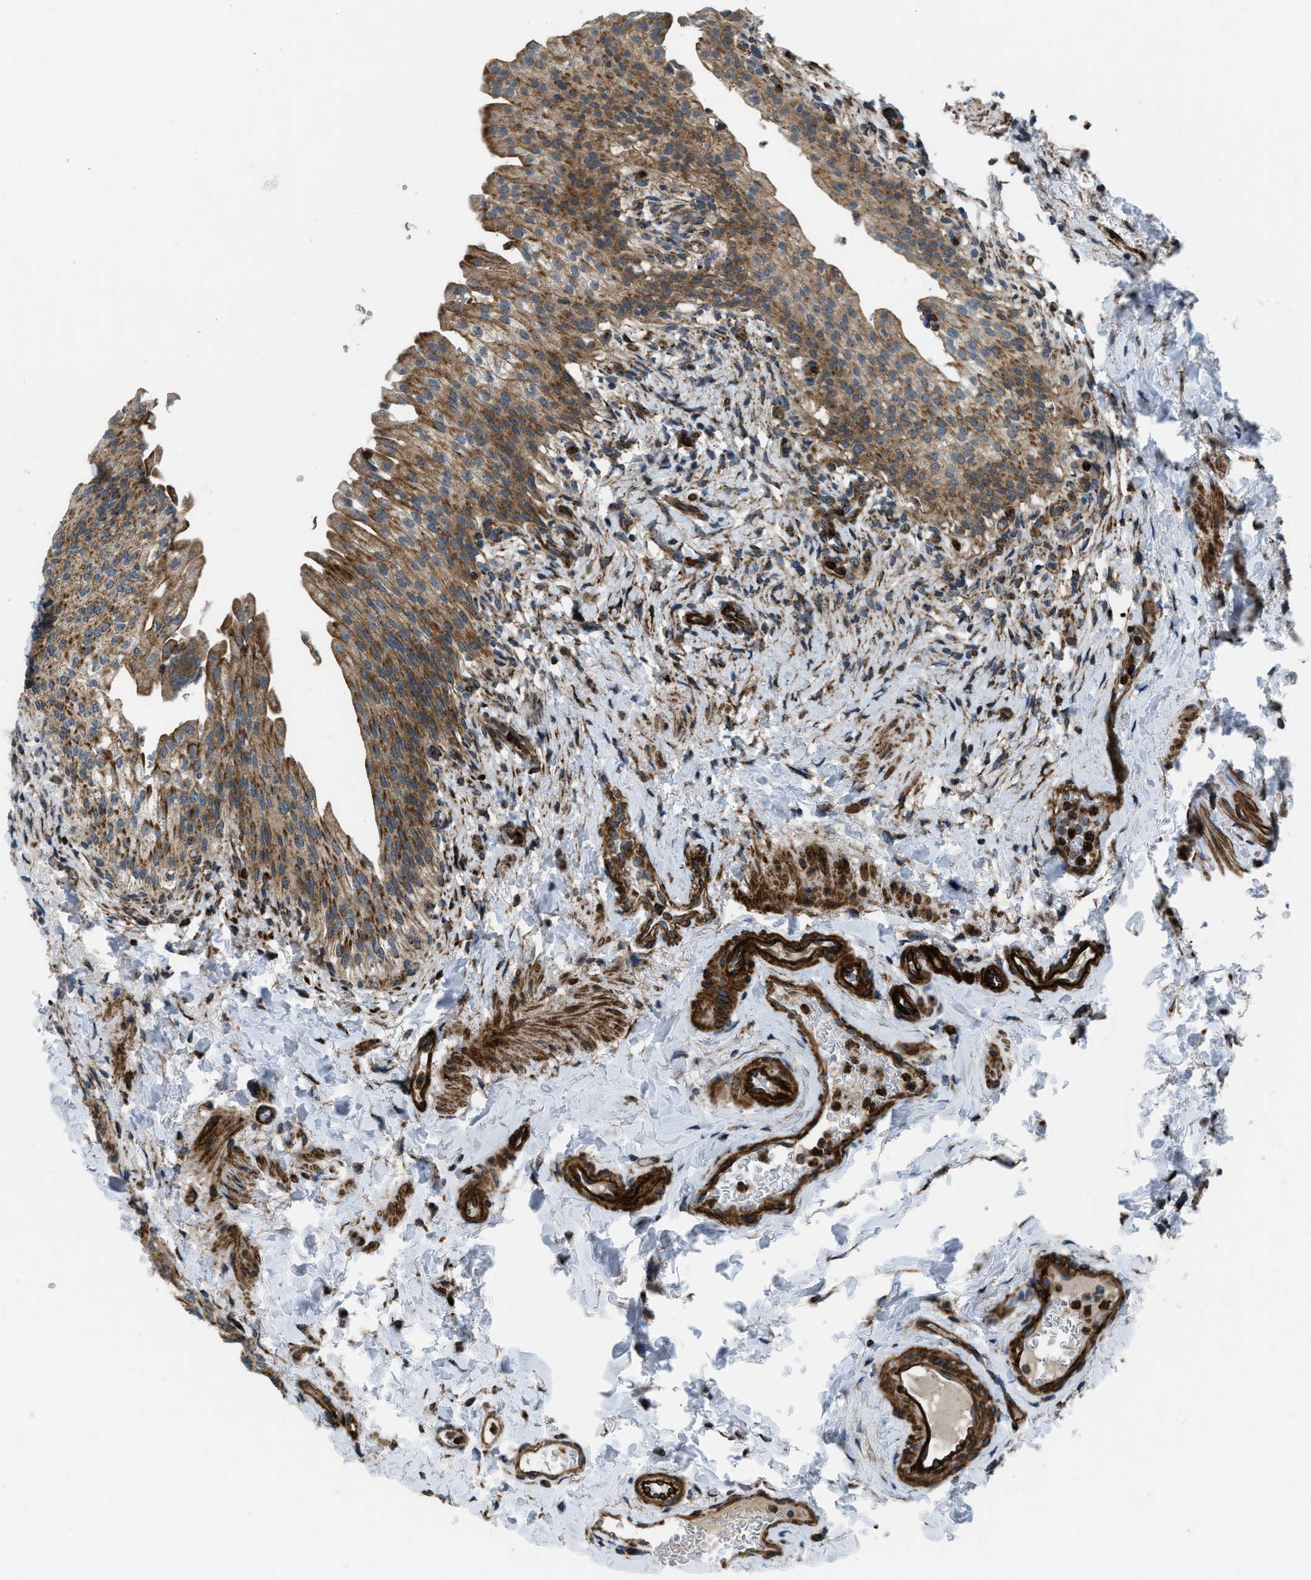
{"staining": {"intensity": "strong", "quantity": ">75%", "location": "cytoplasmic/membranous"}, "tissue": "urinary bladder", "cell_type": "Urothelial cells", "image_type": "normal", "snomed": [{"axis": "morphology", "description": "Normal tissue, NOS"}, {"axis": "topography", "description": "Urinary bladder"}], "caption": "The photomicrograph displays immunohistochemical staining of benign urinary bladder. There is strong cytoplasmic/membranous expression is identified in approximately >75% of urothelial cells. Using DAB (3,3'-diaminobenzidine) (brown) and hematoxylin (blue) stains, captured at high magnification using brightfield microscopy.", "gene": "GSDME", "patient": {"sex": "female", "age": 60}}